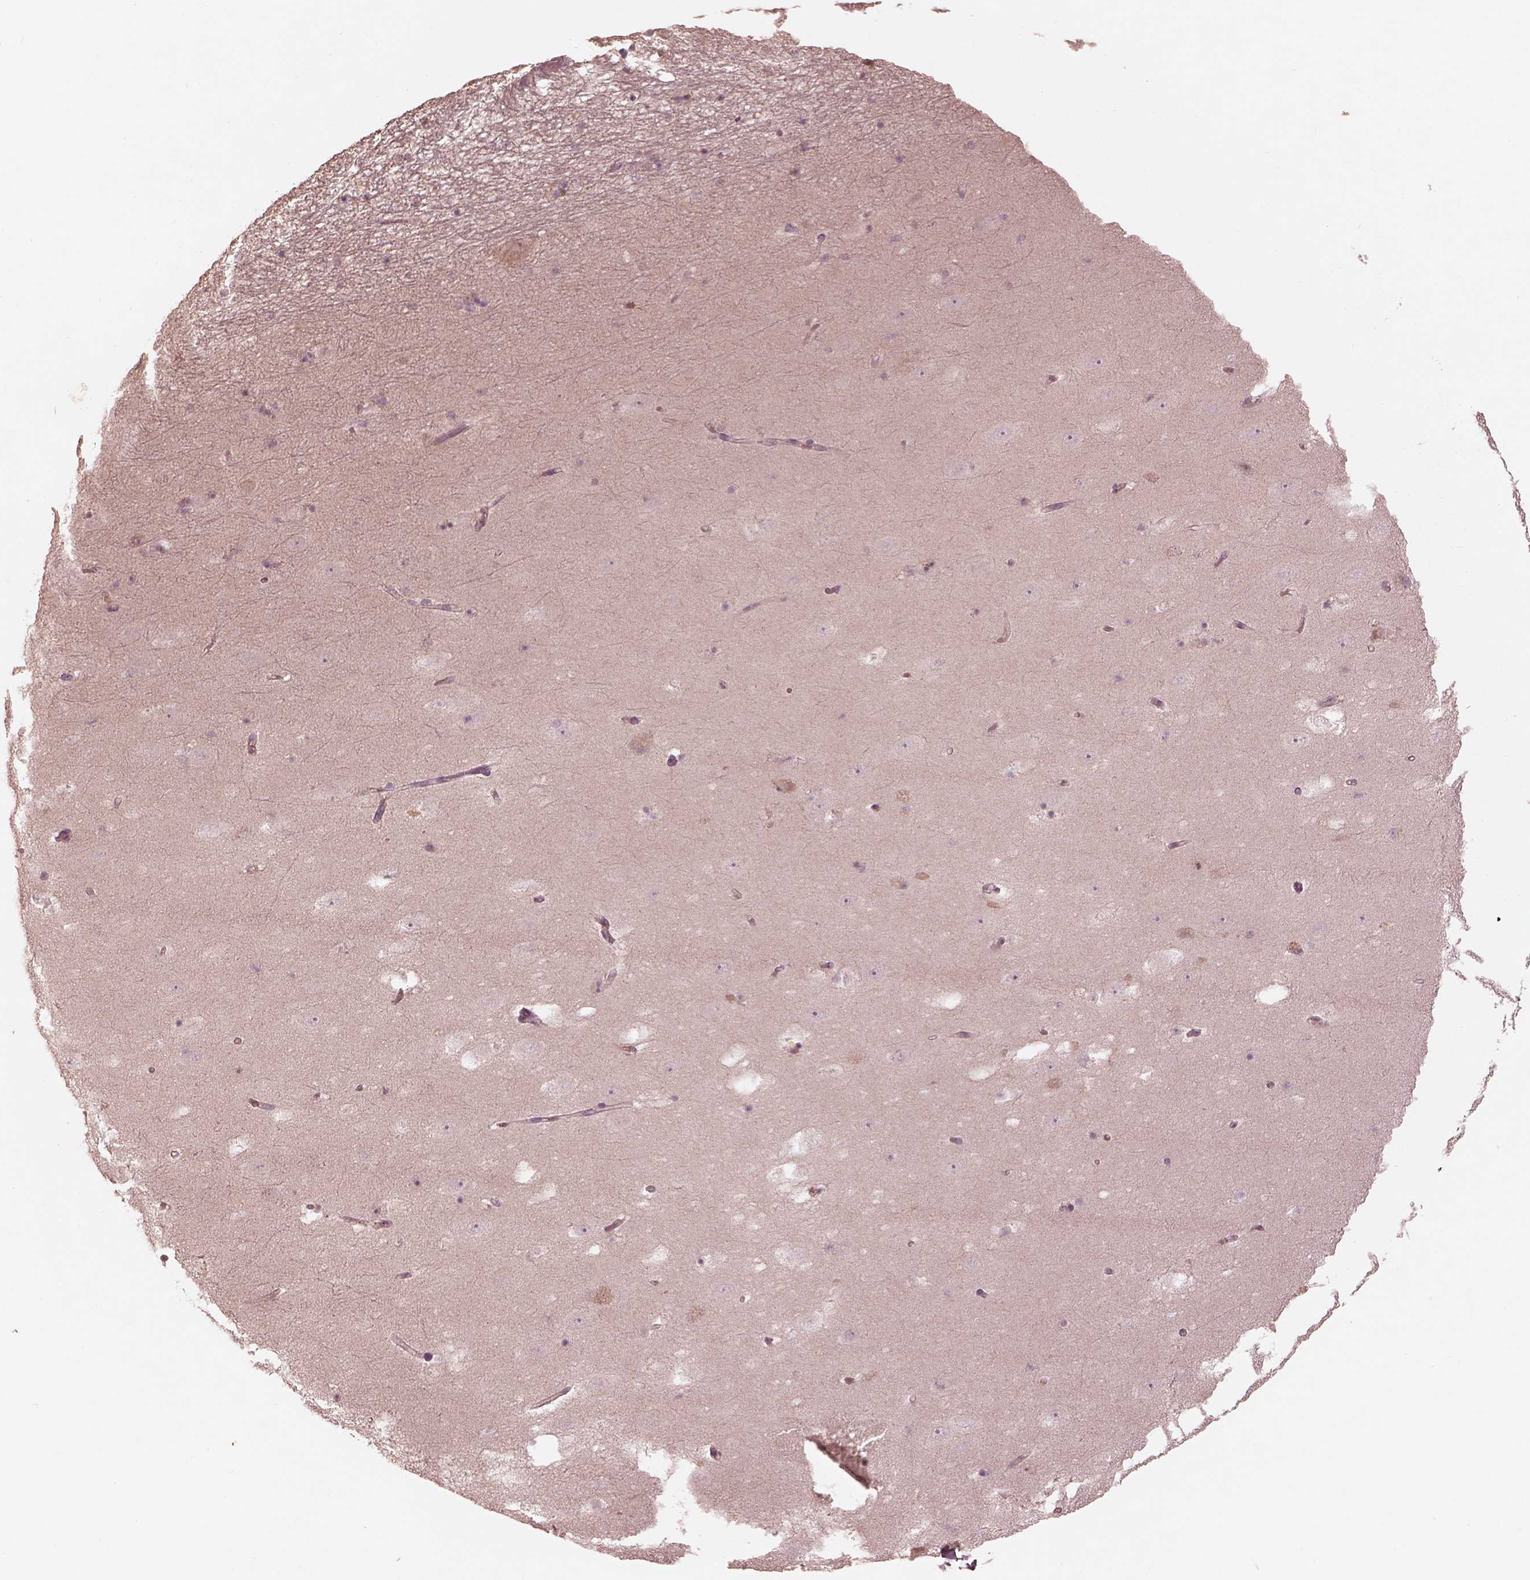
{"staining": {"intensity": "negative", "quantity": "none", "location": "none"}, "tissue": "hippocampus", "cell_type": "Glial cells", "image_type": "normal", "snomed": [{"axis": "morphology", "description": "Normal tissue, NOS"}, {"axis": "topography", "description": "Hippocampus"}], "caption": "An image of hippocampus stained for a protein reveals no brown staining in glial cells. (DAB IHC, high magnification).", "gene": "TF", "patient": {"sex": "male", "age": 58}}